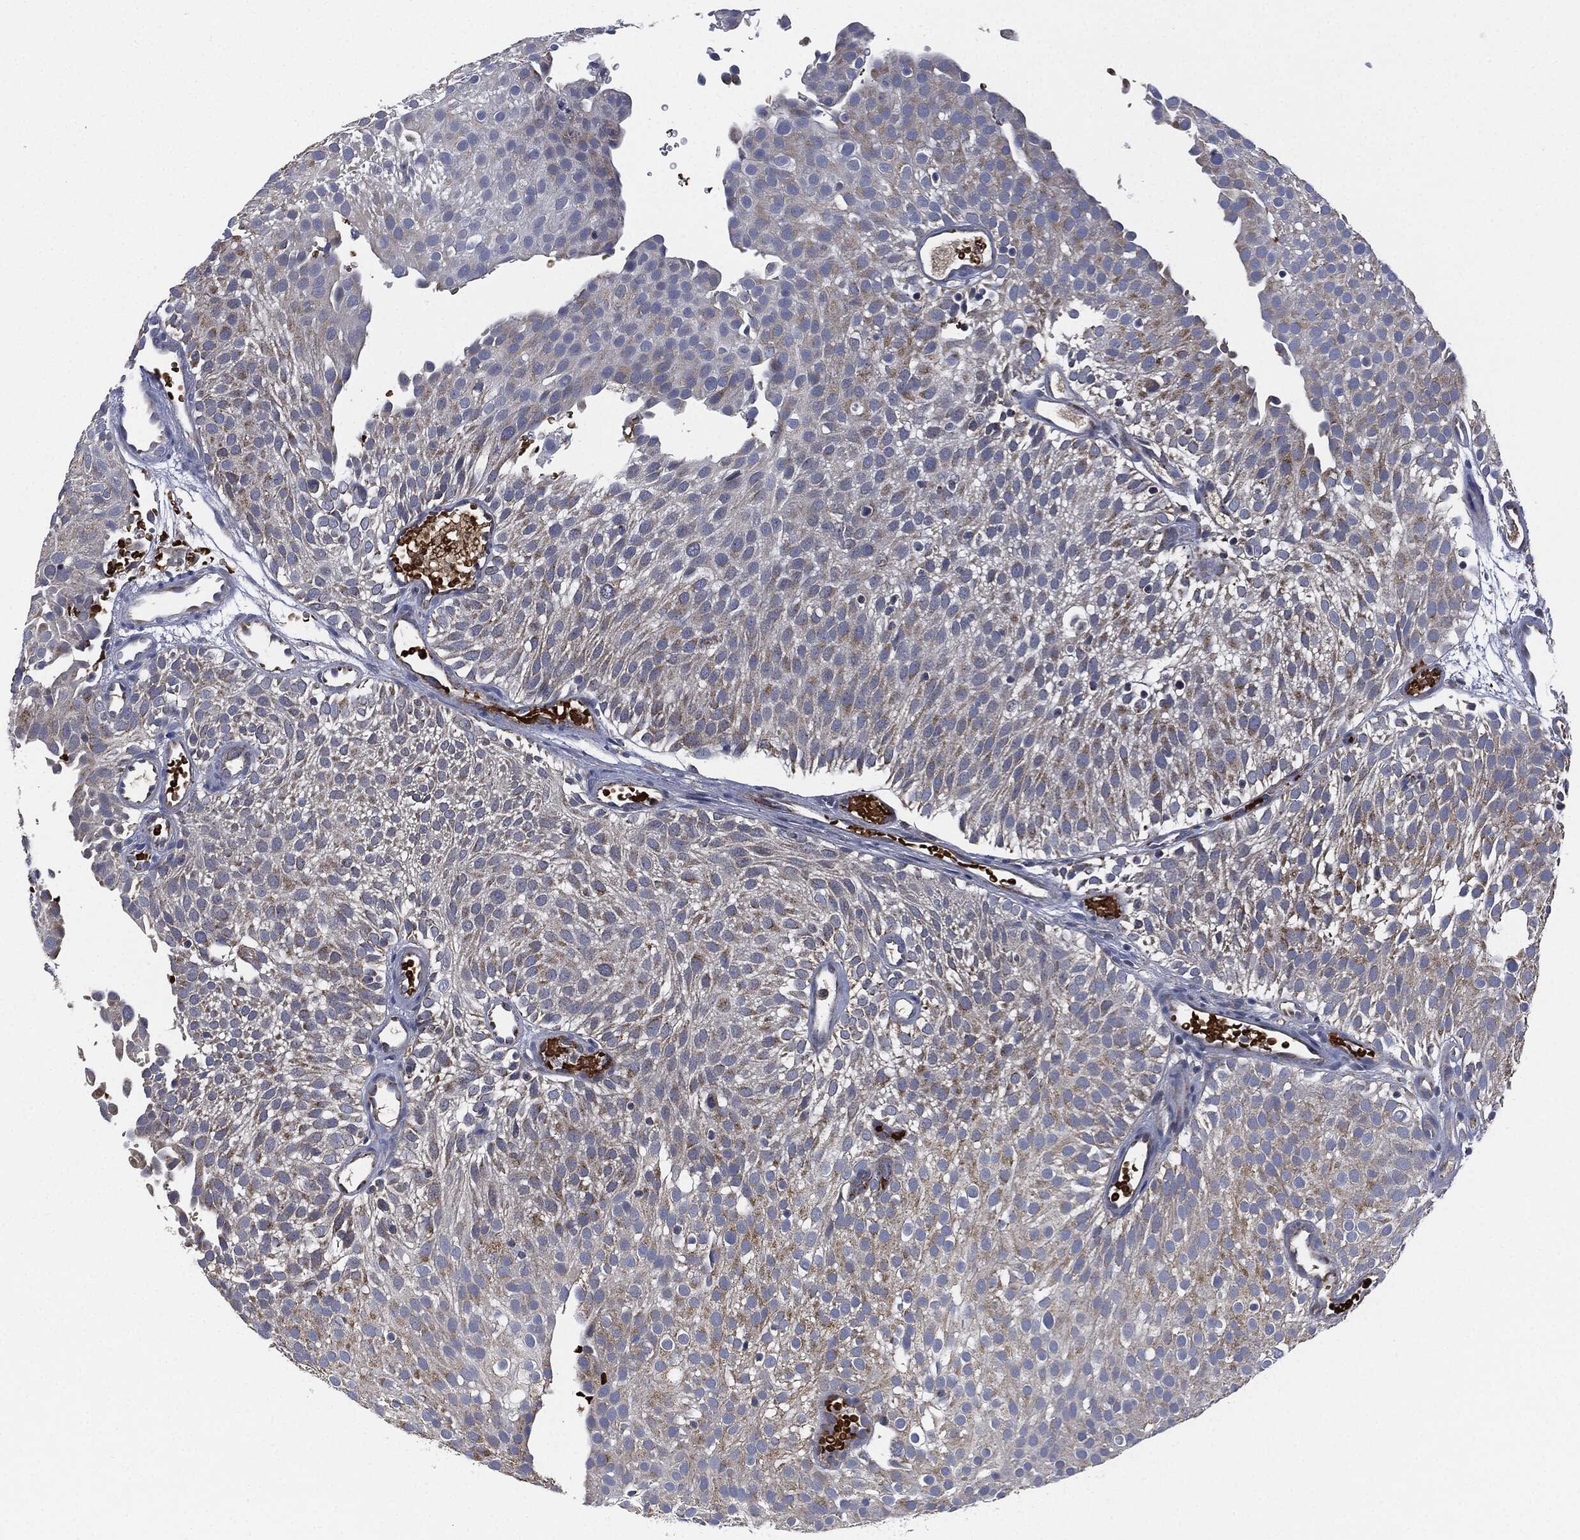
{"staining": {"intensity": "moderate", "quantity": "<25%", "location": "cytoplasmic/membranous"}, "tissue": "urothelial cancer", "cell_type": "Tumor cells", "image_type": "cancer", "snomed": [{"axis": "morphology", "description": "Urothelial carcinoma, Low grade"}, {"axis": "topography", "description": "Urinary bladder"}], "caption": "The micrograph exhibits immunohistochemical staining of low-grade urothelial carcinoma. There is moderate cytoplasmic/membranous expression is seen in about <25% of tumor cells. (brown staining indicates protein expression, while blue staining denotes nuclei).", "gene": "SIGLEC9", "patient": {"sex": "male", "age": 78}}